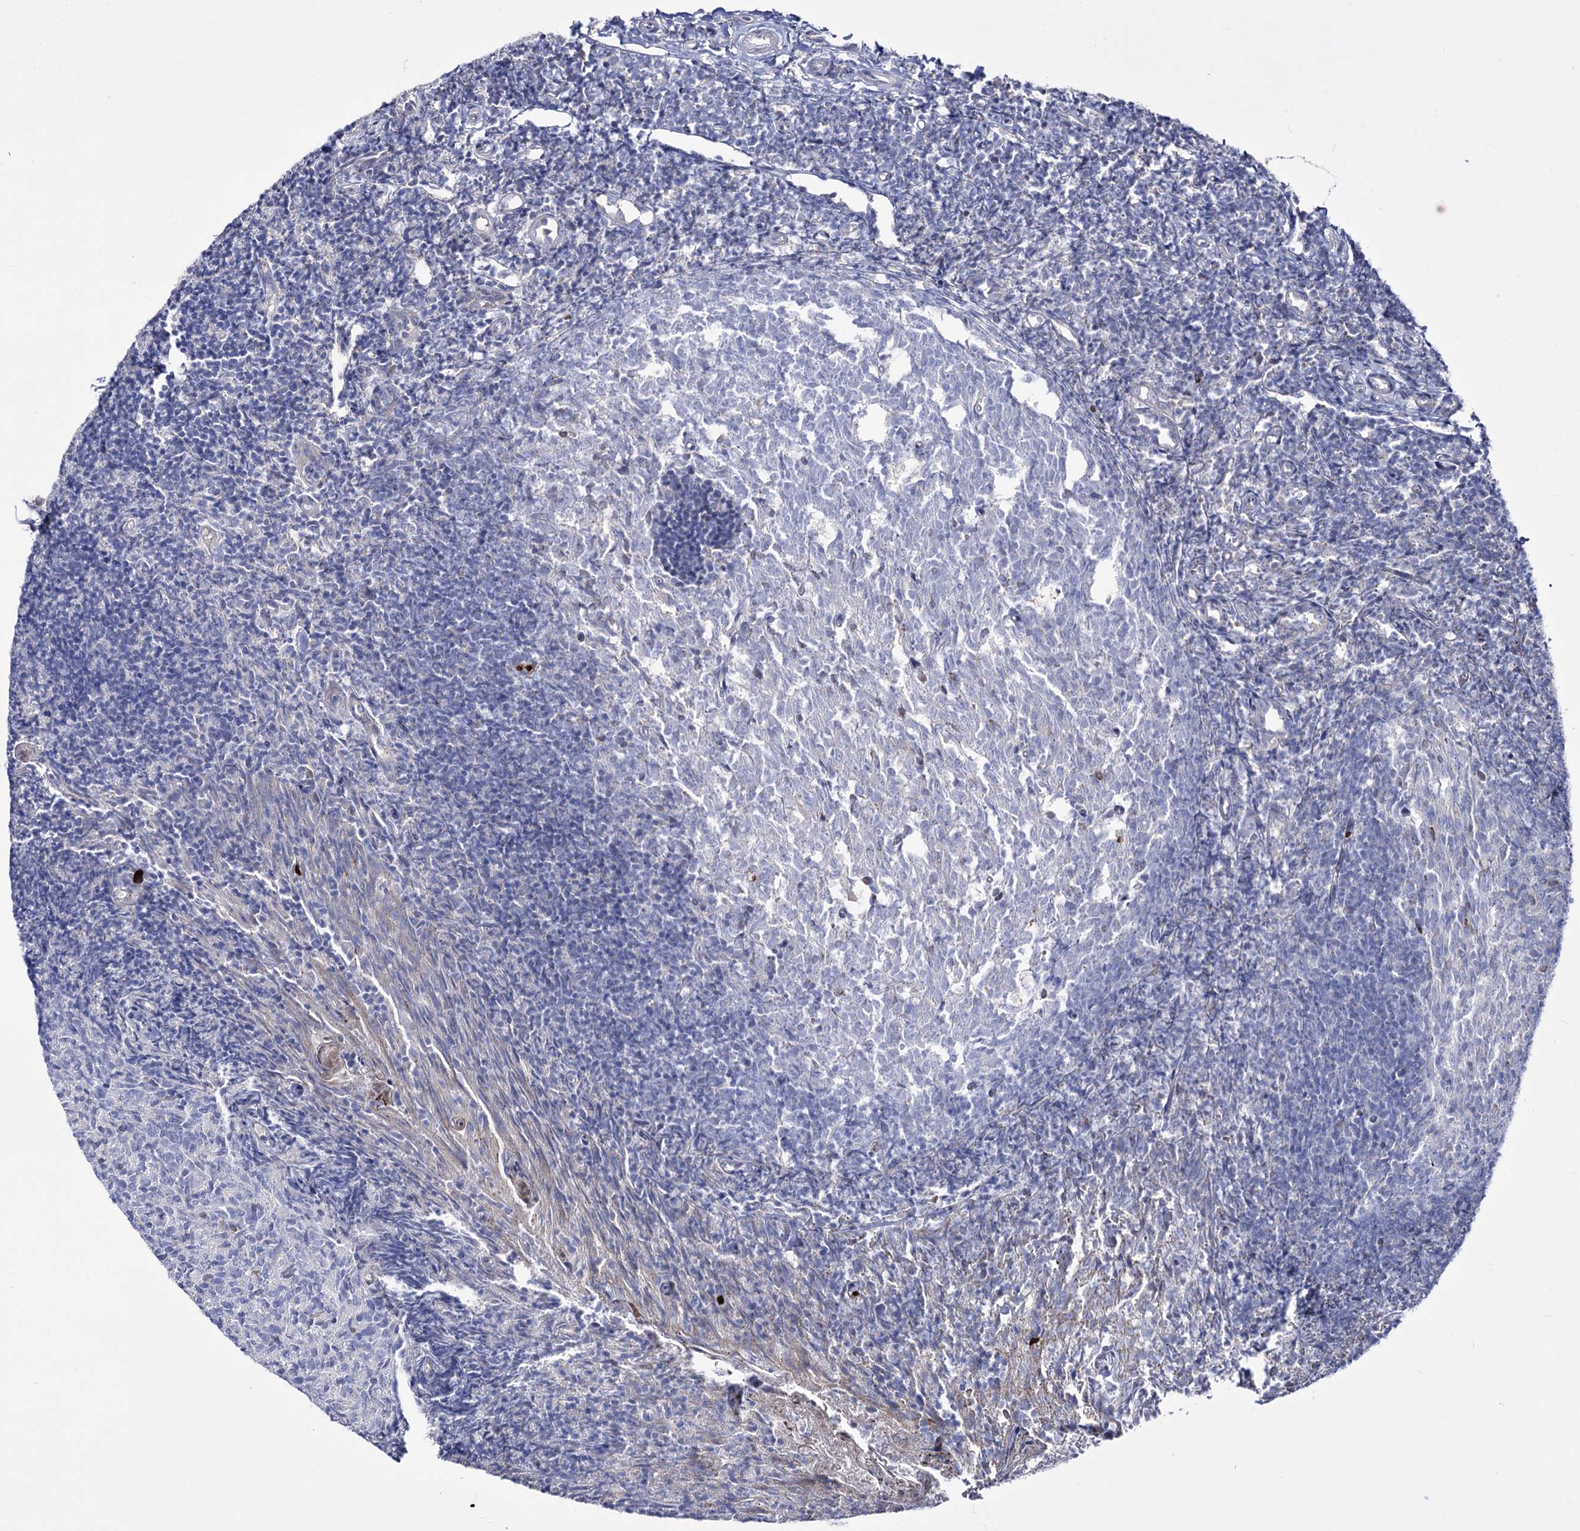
{"staining": {"intensity": "weak", "quantity": "25%-75%", "location": "cytoplasmic/membranous"}, "tissue": "tonsil", "cell_type": "Non-germinal center cells", "image_type": "normal", "snomed": [{"axis": "morphology", "description": "Normal tissue, NOS"}, {"axis": "topography", "description": "Tonsil"}], "caption": "Brown immunohistochemical staining in benign tonsil demonstrates weak cytoplasmic/membranous staining in approximately 25%-75% of non-germinal center cells.", "gene": "OSBPL5", "patient": {"sex": "female", "age": 10}}